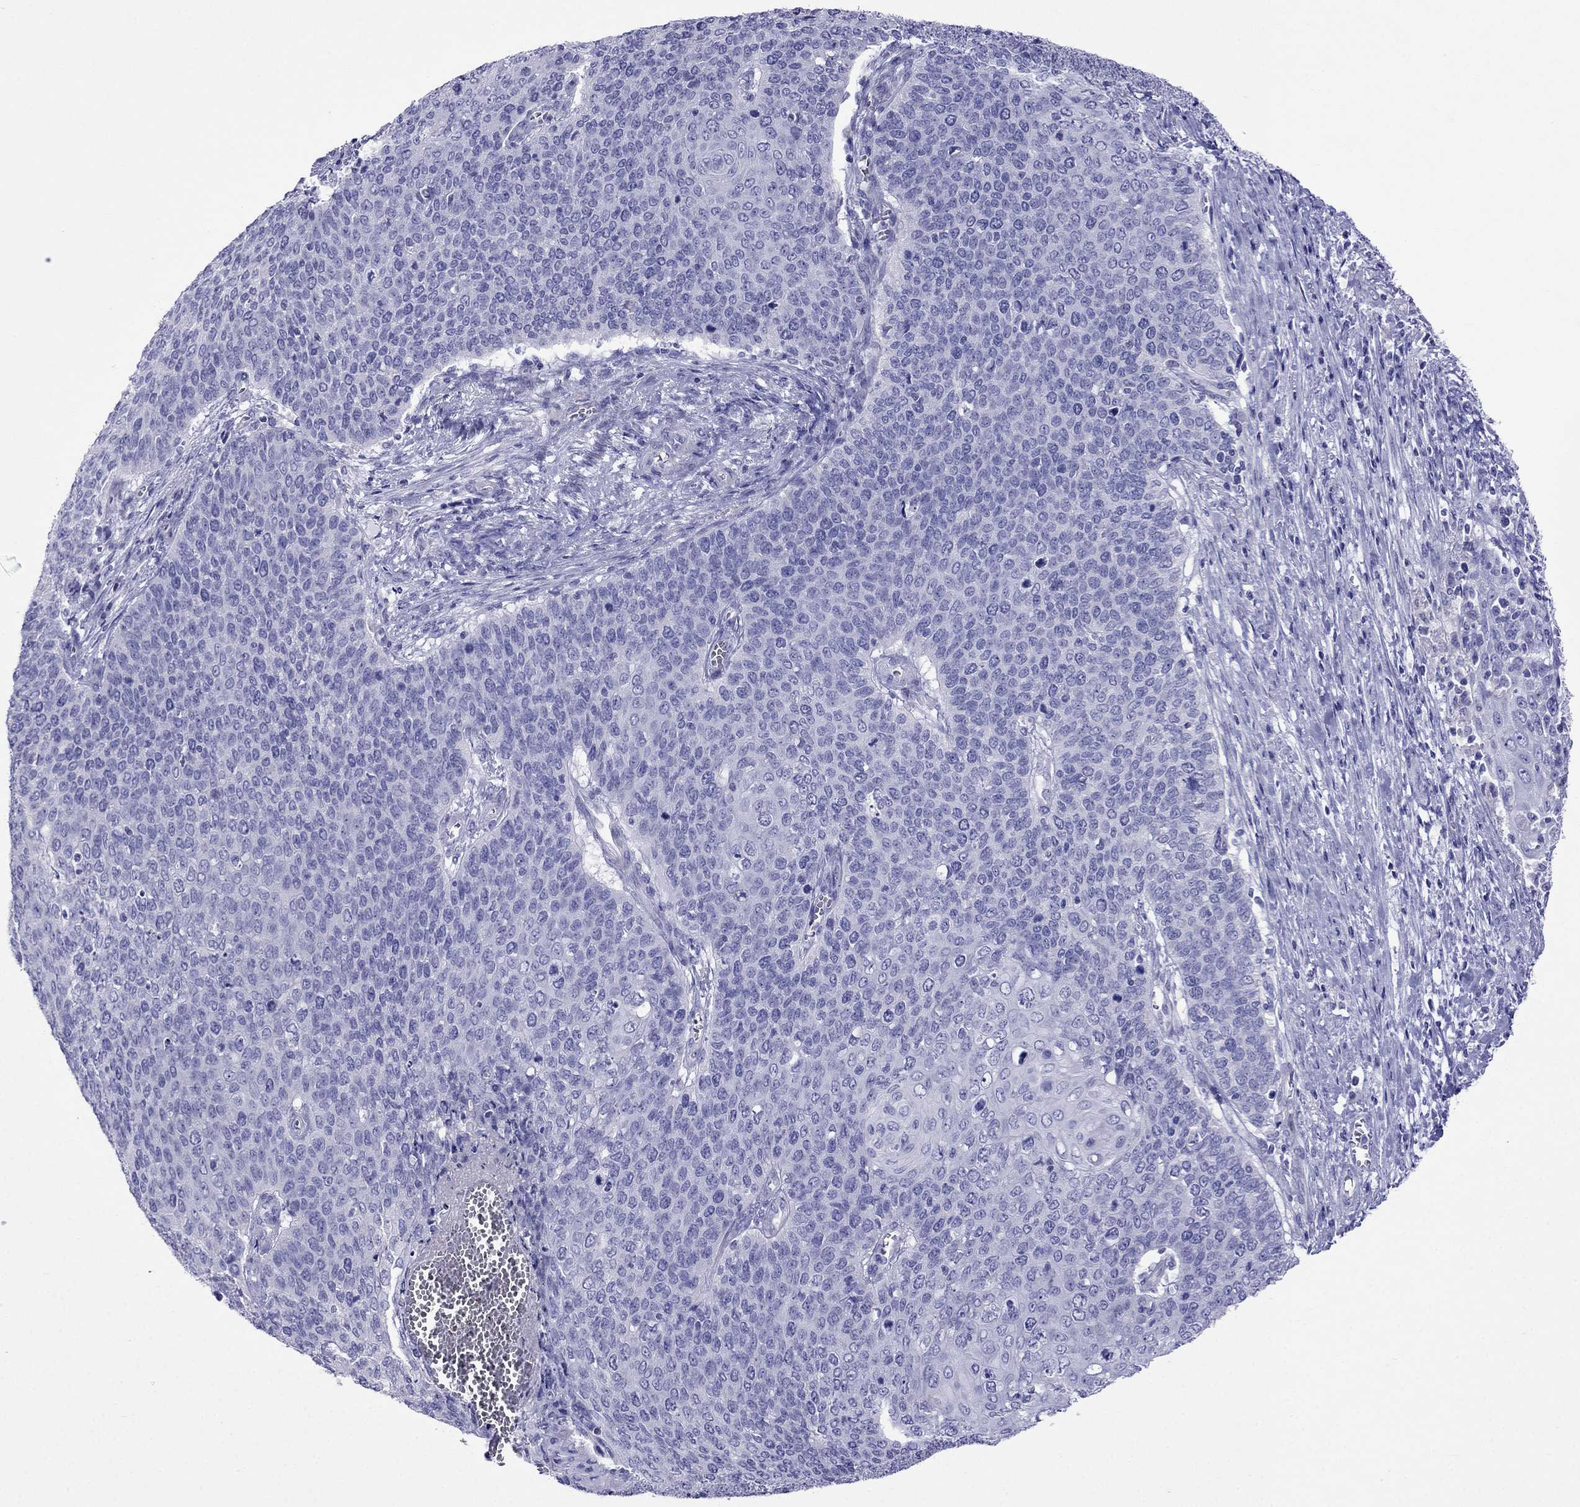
{"staining": {"intensity": "negative", "quantity": "none", "location": "none"}, "tissue": "cervical cancer", "cell_type": "Tumor cells", "image_type": "cancer", "snomed": [{"axis": "morphology", "description": "Squamous cell carcinoma, NOS"}, {"axis": "topography", "description": "Cervix"}], "caption": "There is no significant positivity in tumor cells of cervical cancer (squamous cell carcinoma).", "gene": "TDRD1", "patient": {"sex": "female", "age": 39}}